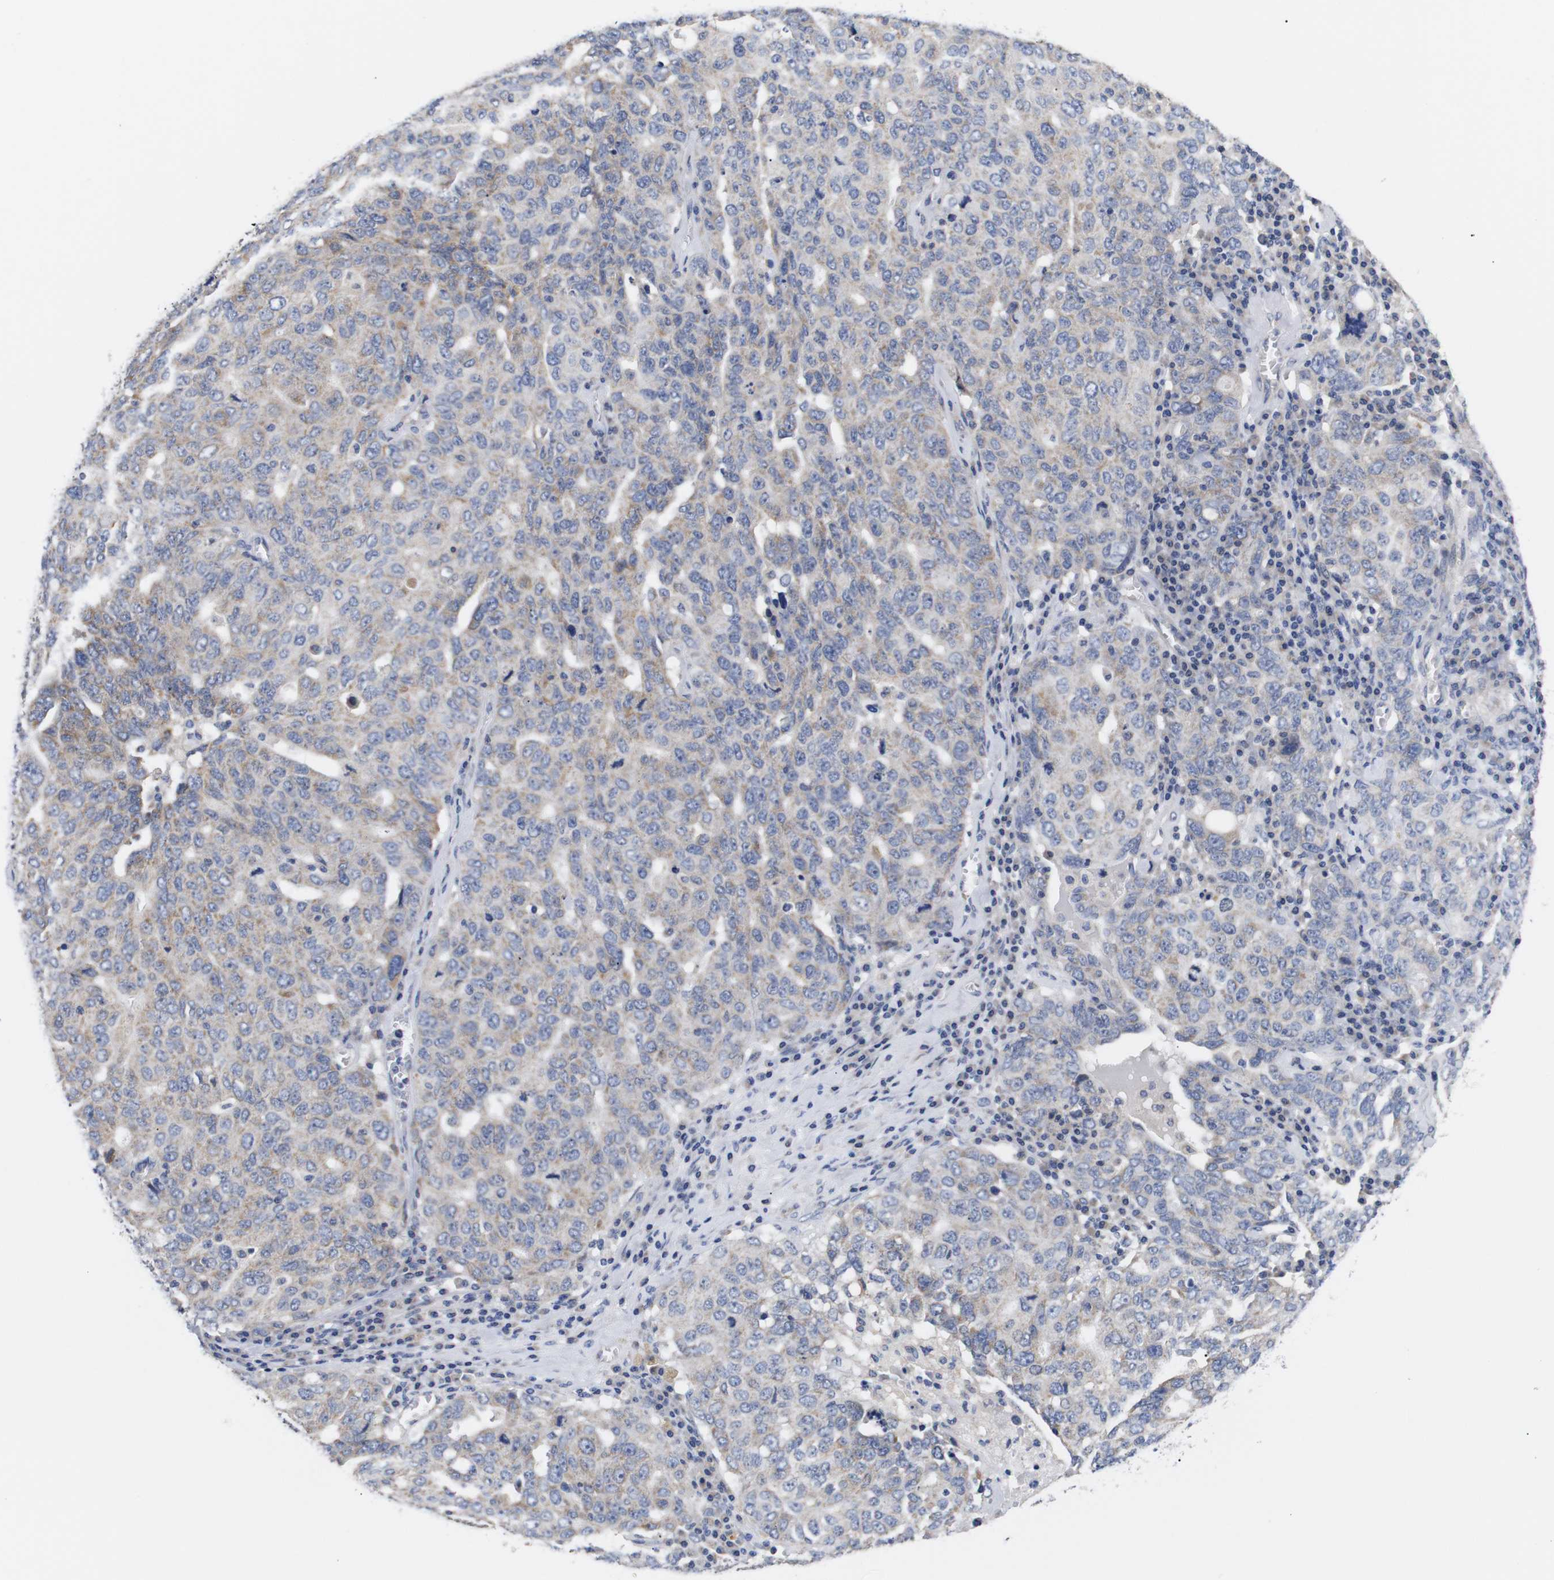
{"staining": {"intensity": "weak", "quantity": "25%-75%", "location": "cytoplasmic/membranous"}, "tissue": "ovarian cancer", "cell_type": "Tumor cells", "image_type": "cancer", "snomed": [{"axis": "morphology", "description": "Carcinoma, endometroid"}, {"axis": "topography", "description": "Ovary"}], "caption": "A histopathology image of ovarian cancer stained for a protein reveals weak cytoplasmic/membranous brown staining in tumor cells.", "gene": "OPN3", "patient": {"sex": "female", "age": 62}}